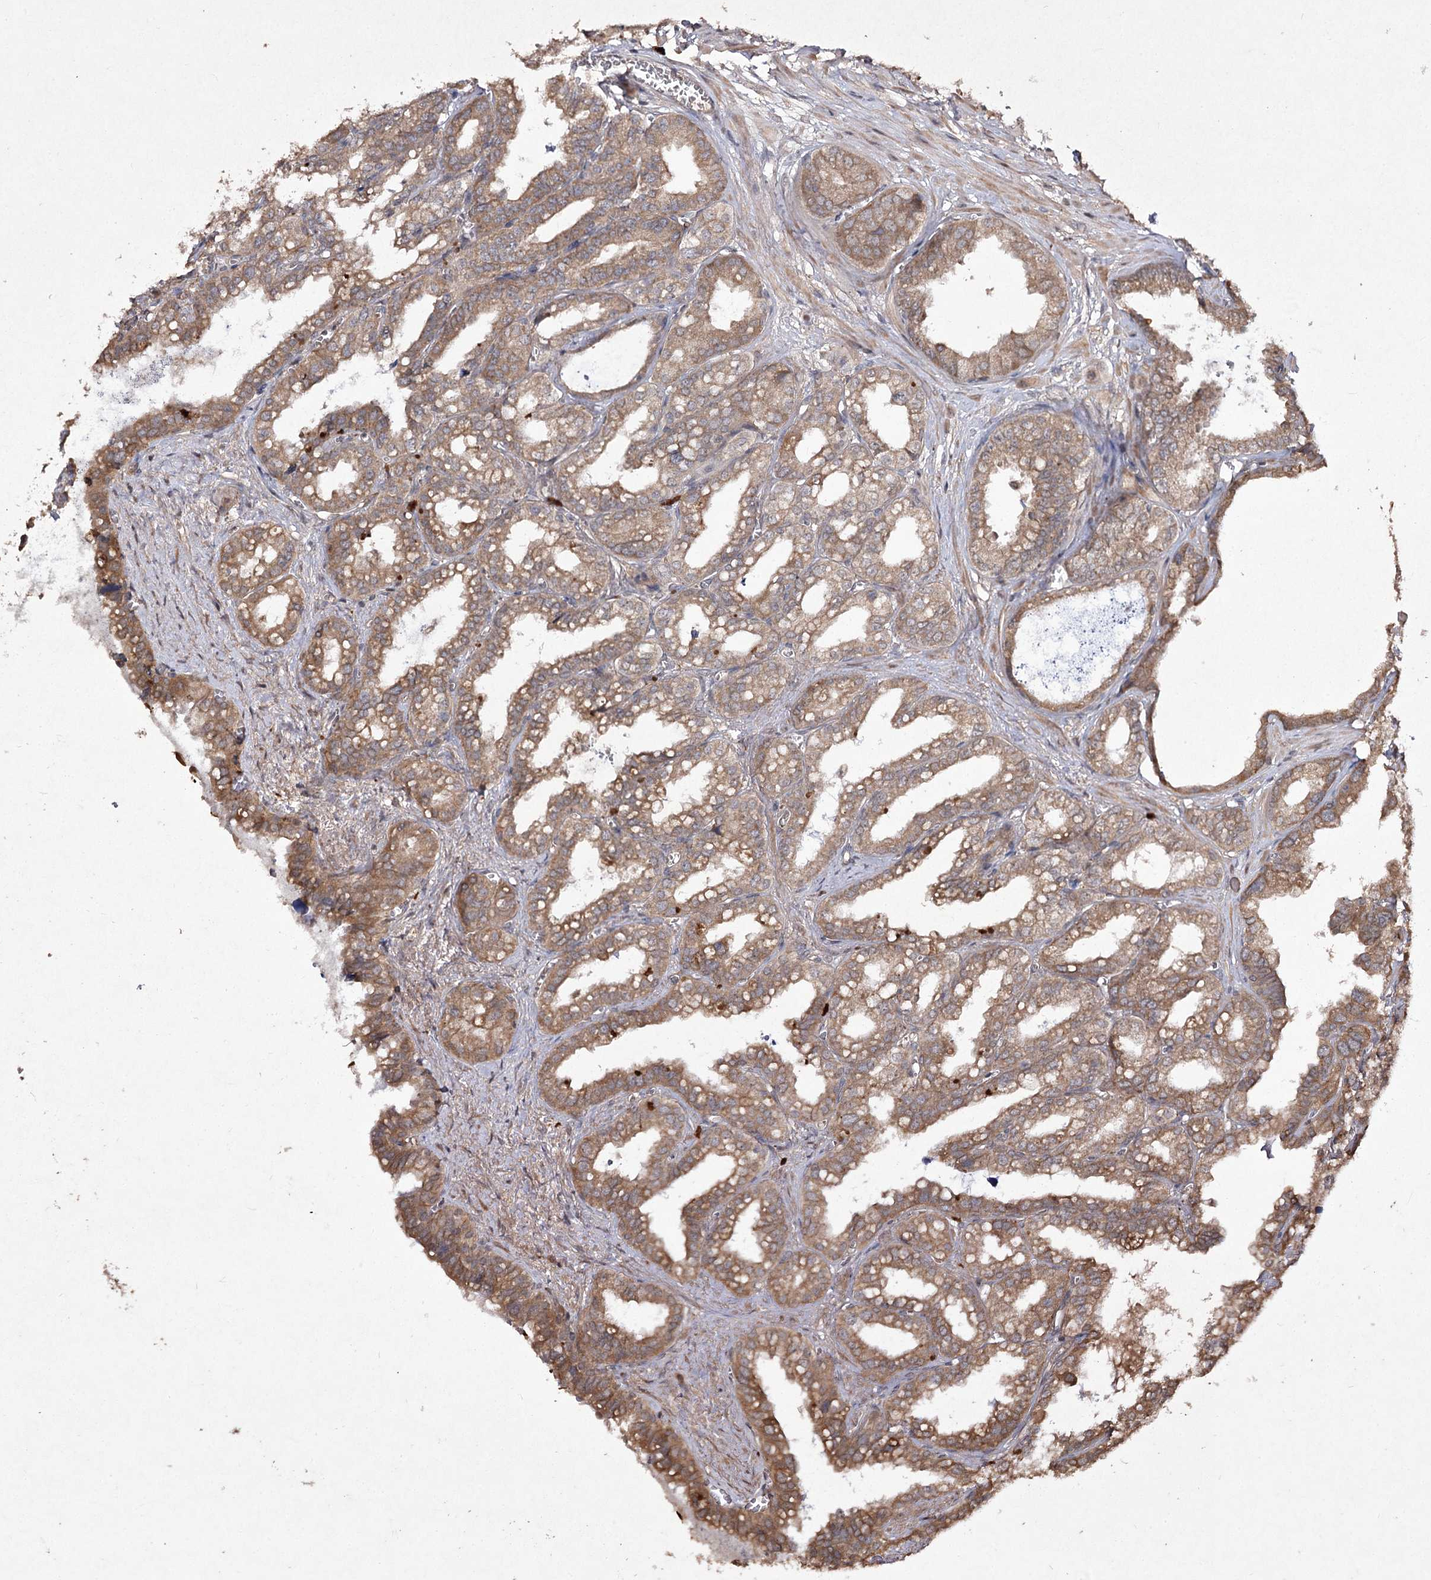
{"staining": {"intensity": "moderate", "quantity": ">75%", "location": "cytoplasmic/membranous"}, "tissue": "seminal vesicle", "cell_type": "Glandular cells", "image_type": "normal", "snomed": [{"axis": "morphology", "description": "Normal tissue, NOS"}, {"axis": "topography", "description": "Prostate"}, {"axis": "topography", "description": "Seminal veicle"}], "caption": "Brown immunohistochemical staining in normal human seminal vesicle reveals moderate cytoplasmic/membranous expression in approximately >75% of glandular cells. (brown staining indicates protein expression, while blue staining denotes nuclei).", "gene": "FANCL", "patient": {"sex": "male", "age": 51}}